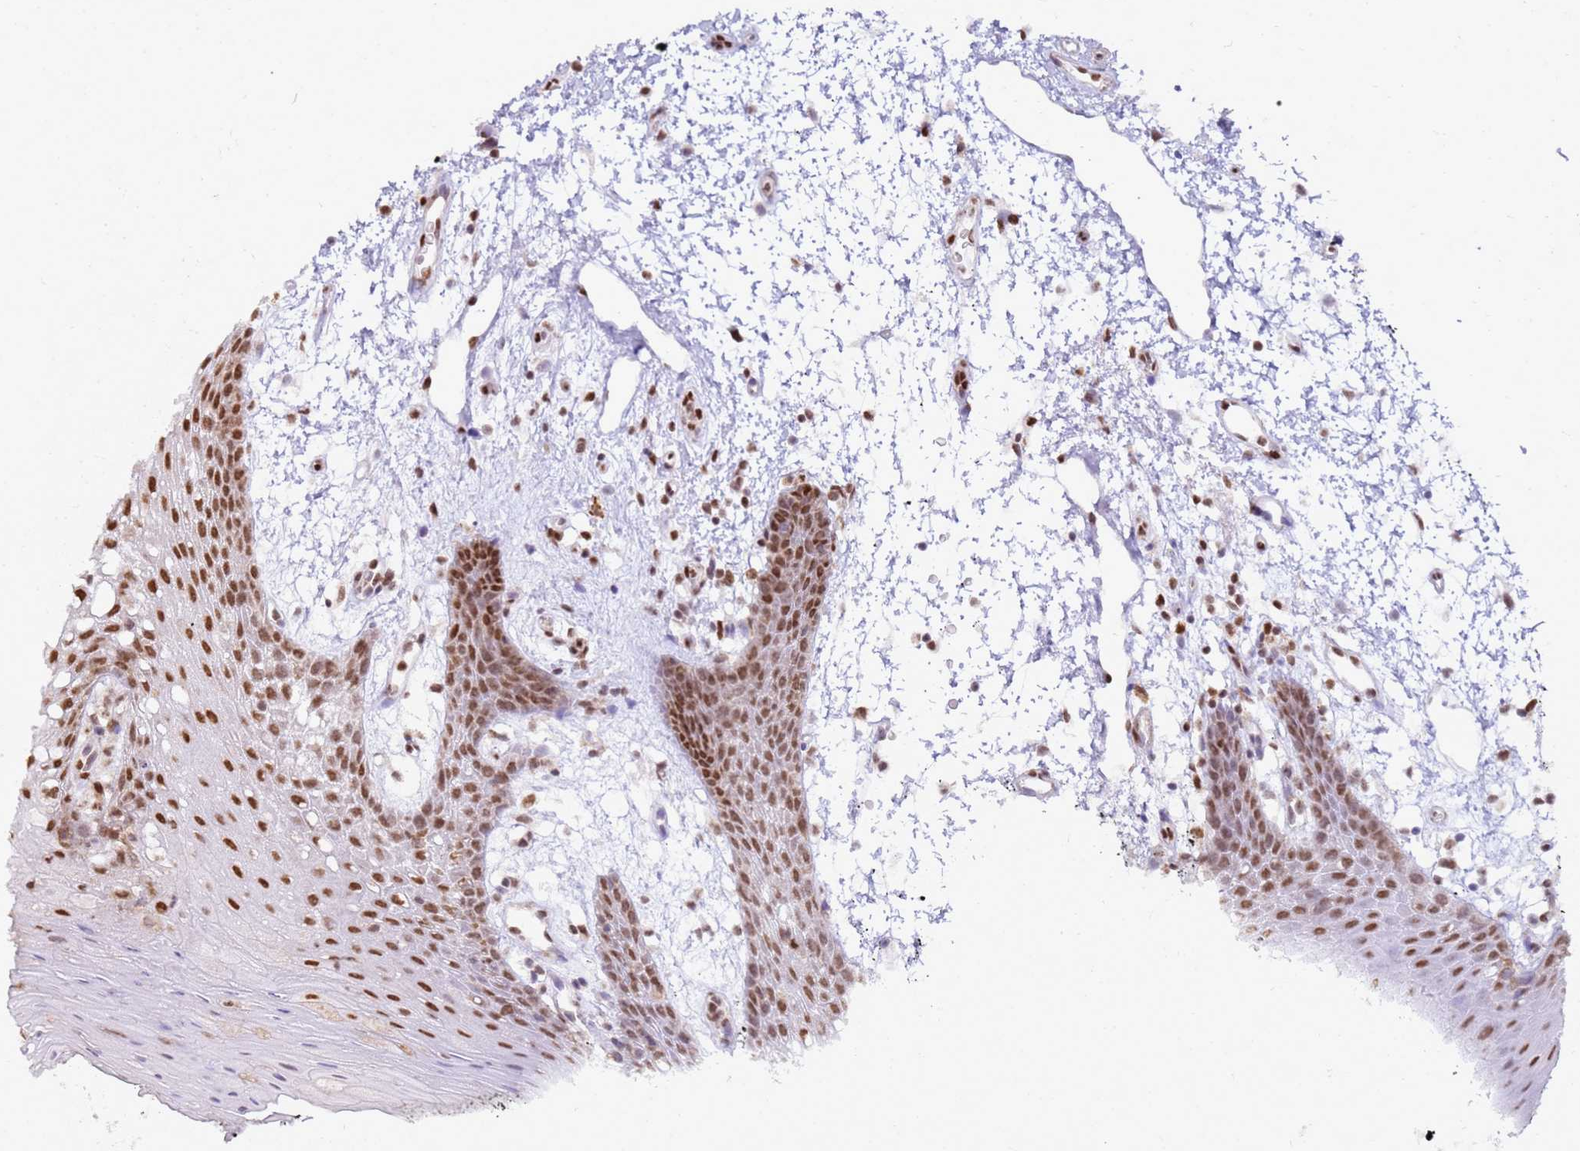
{"staining": {"intensity": "moderate", "quantity": "25%-75%", "location": "nuclear"}, "tissue": "oral mucosa", "cell_type": "Squamous epithelial cells", "image_type": "normal", "snomed": [{"axis": "morphology", "description": "Normal tissue, NOS"}, {"axis": "topography", "description": "Oral tissue"}, {"axis": "topography", "description": "Tounge, NOS"}], "caption": "High-power microscopy captured an immunohistochemistry image of normal oral mucosa, revealing moderate nuclear positivity in approximately 25%-75% of squamous epithelial cells.", "gene": "APEX1", "patient": {"sex": "female", "age": 59}}